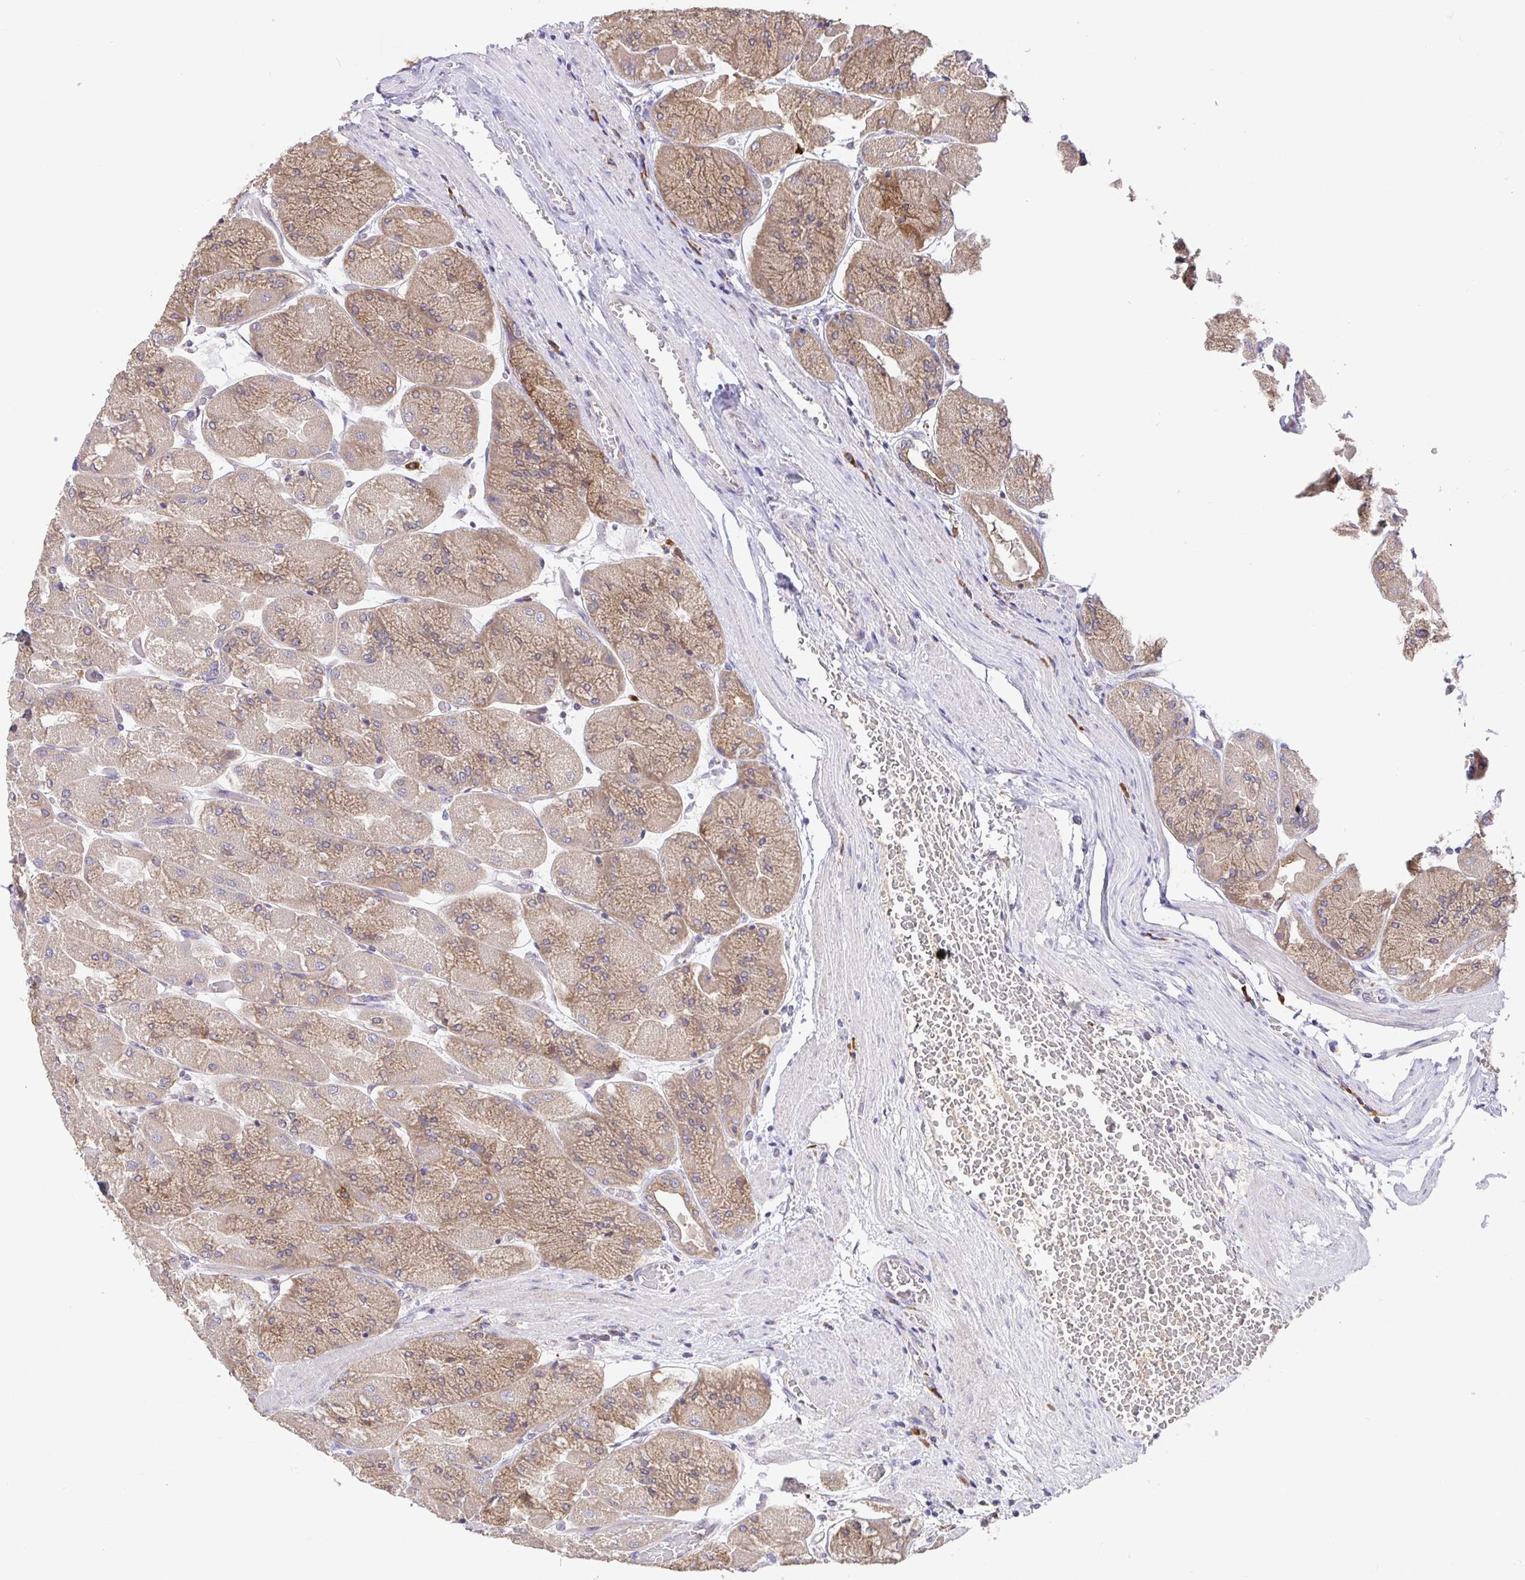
{"staining": {"intensity": "negative", "quantity": "none", "location": "none"}, "tissue": "stomach", "cell_type": "Glandular cells", "image_type": "normal", "snomed": [{"axis": "morphology", "description": "Normal tissue, NOS"}, {"axis": "topography", "description": "Stomach"}], "caption": "Glandular cells are negative for brown protein staining in benign stomach. (DAB (3,3'-diaminobenzidine) IHC visualized using brightfield microscopy, high magnification).", "gene": "ELP1", "patient": {"sex": "female", "age": 61}}